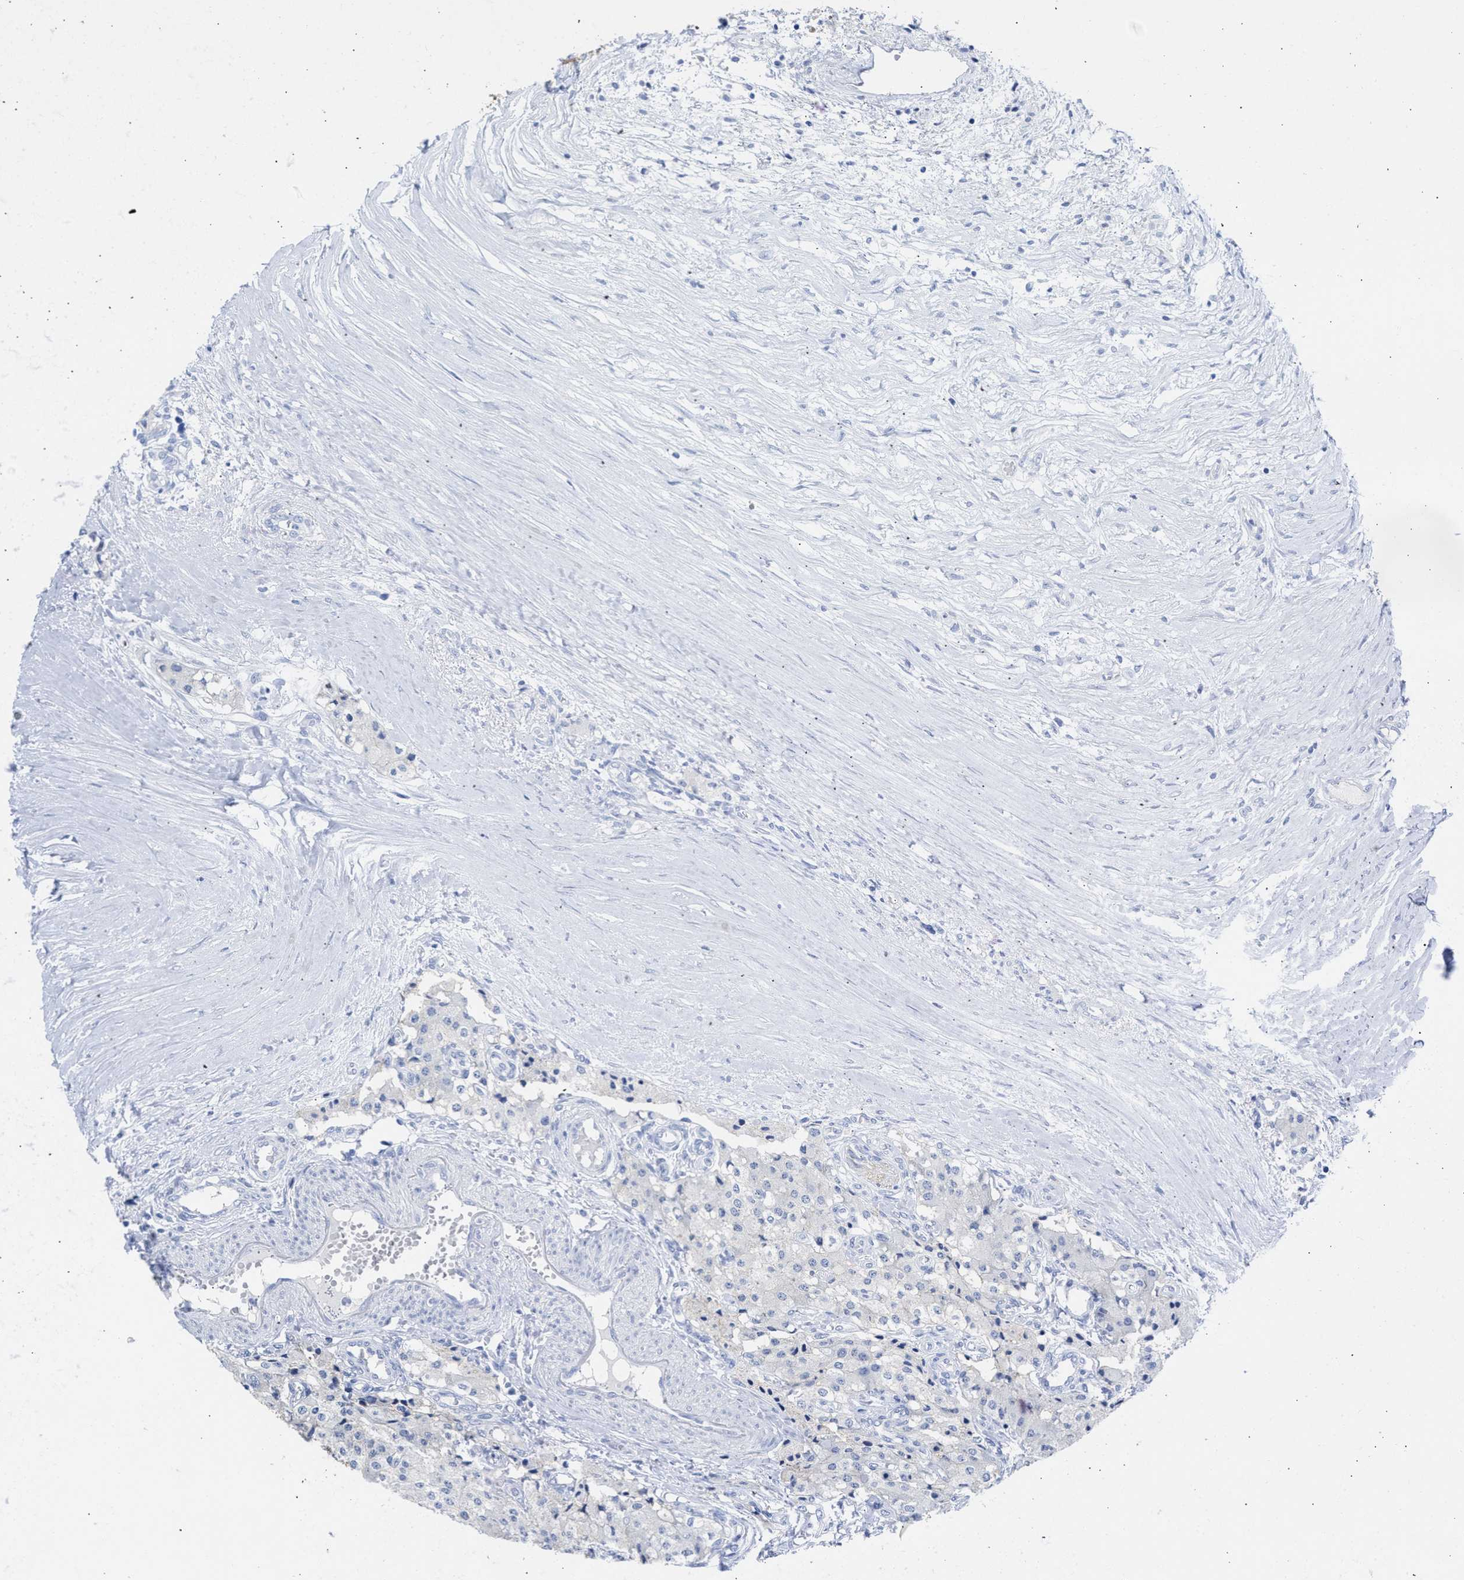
{"staining": {"intensity": "negative", "quantity": "none", "location": "none"}, "tissue": "carcinoid", "cell_type": "Tumor cells", "image_type": "cancer", "snomed": [{"axis": "morphology", "description": "Carcinoid, malignant, NOS"}, {"axis": "topography", "description": "Colon"}], "caption": "High magnification brightfield microscopy of carcinoid stained with DAB (brown) and counterstained with hematoxylin (blue): tumor cells show no significant staining.", "gene": "NCAM1", "patient": {"sex": "female", "age": 52}}